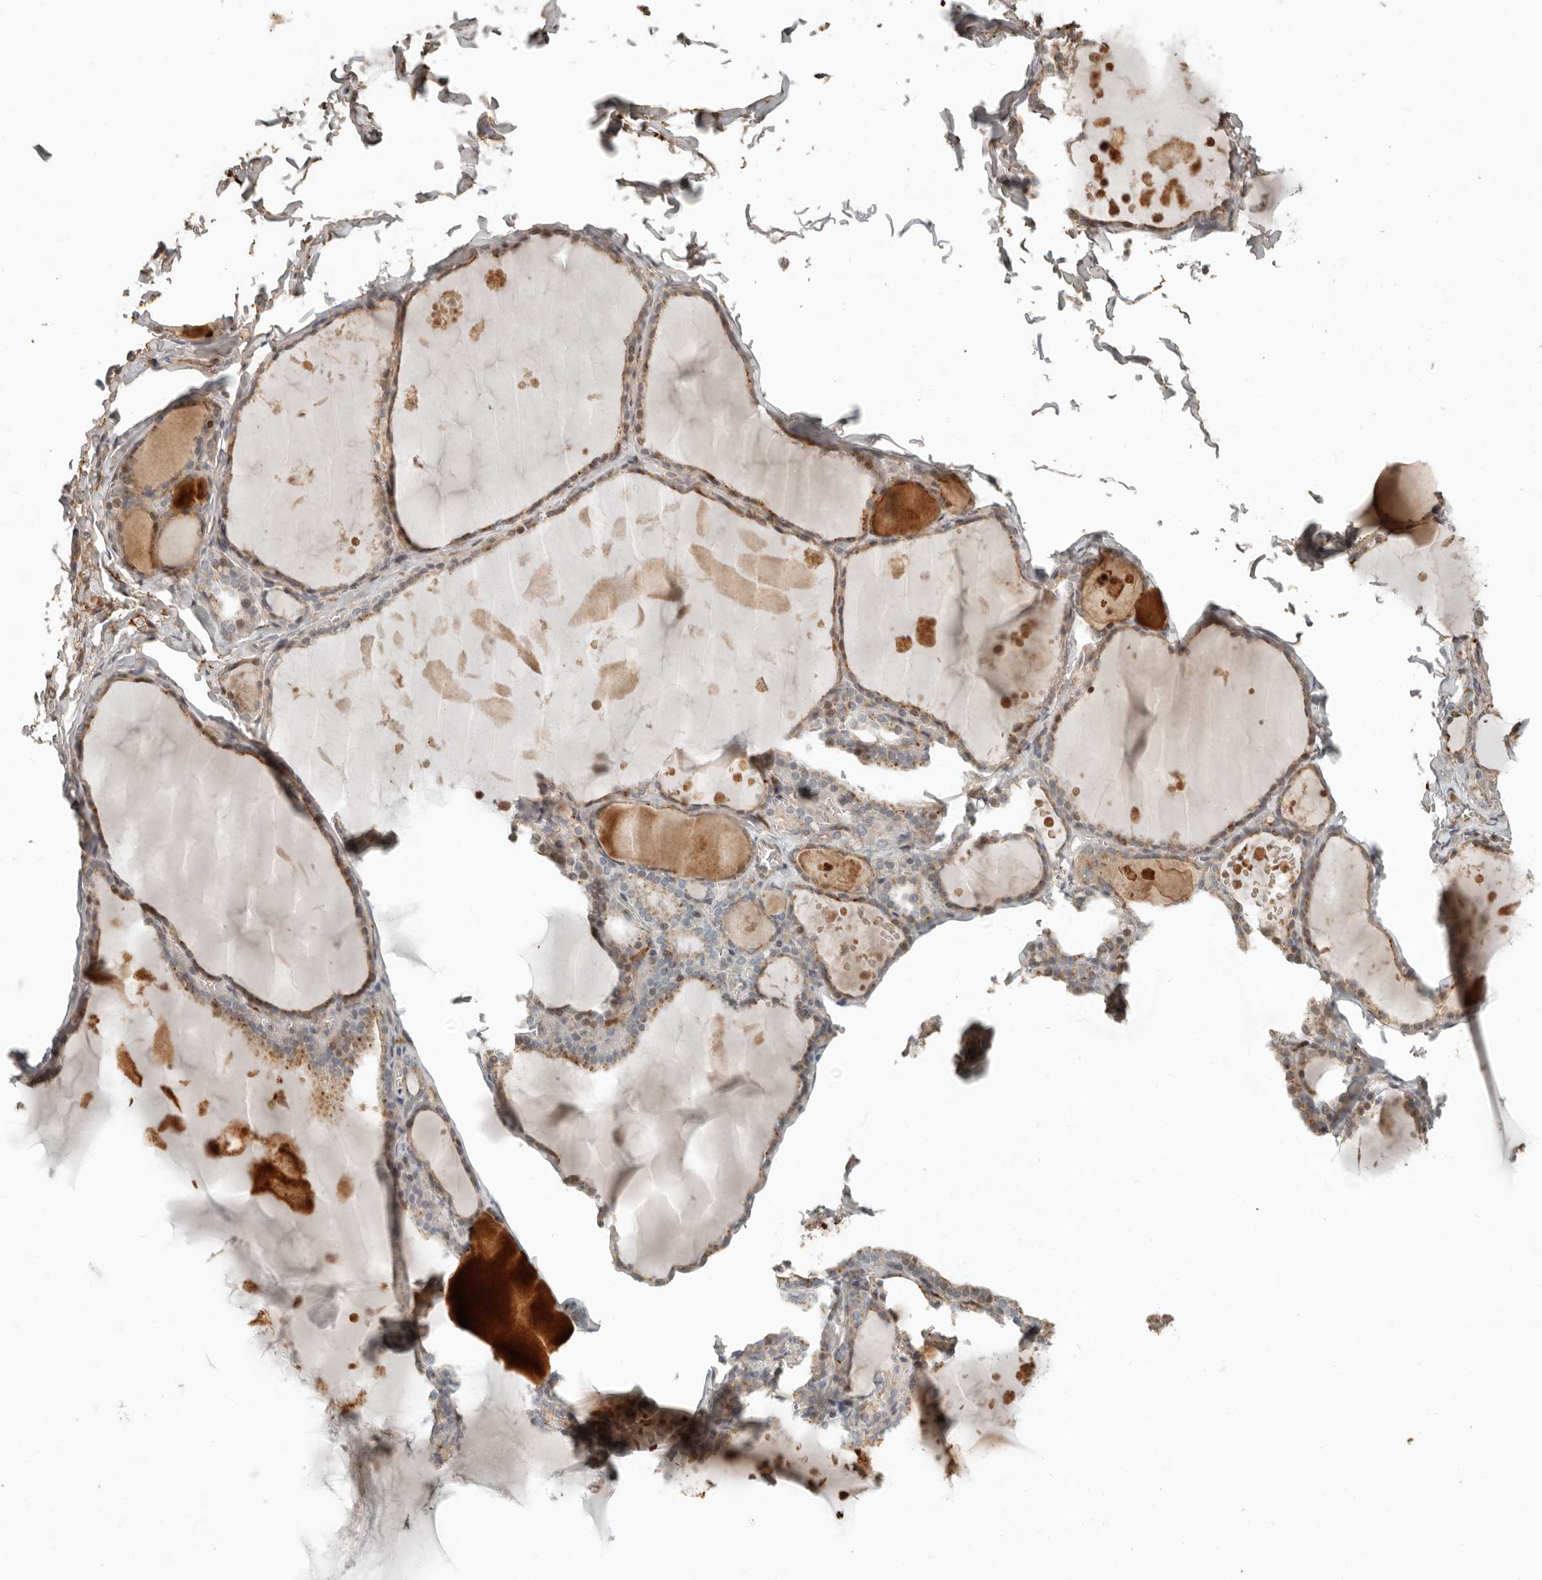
{"staining": {"intensity": "moderate", "quantity": "25%-75%", "location": "cytoplasmic/membranous"}, "tissue": "thyroid gland", "cell_type": "Glandular cells", "image_type": "normal", "snomed": [{"axis": "morphology", "description": "Normal tissue, NOS"}, {"axis": "topography", "description": "Thyroid gland"}], "caption": "DAB (3,3'-diaminobenzidine) immunohistochemical staining of normal thyroid gland reveals moderate cytoplasmic/membranous protein positivity in approximately 25%-75% of glandular cells. The staining was performed using DAB (3,3'-diaminobenzidine) to visualize the protein expression in brown, while the nuclei were stained in blue with hematoxylin (Magnification: 20x).", "gene": "KLHL38", "patient": {"sex": "male", "age": 56}}